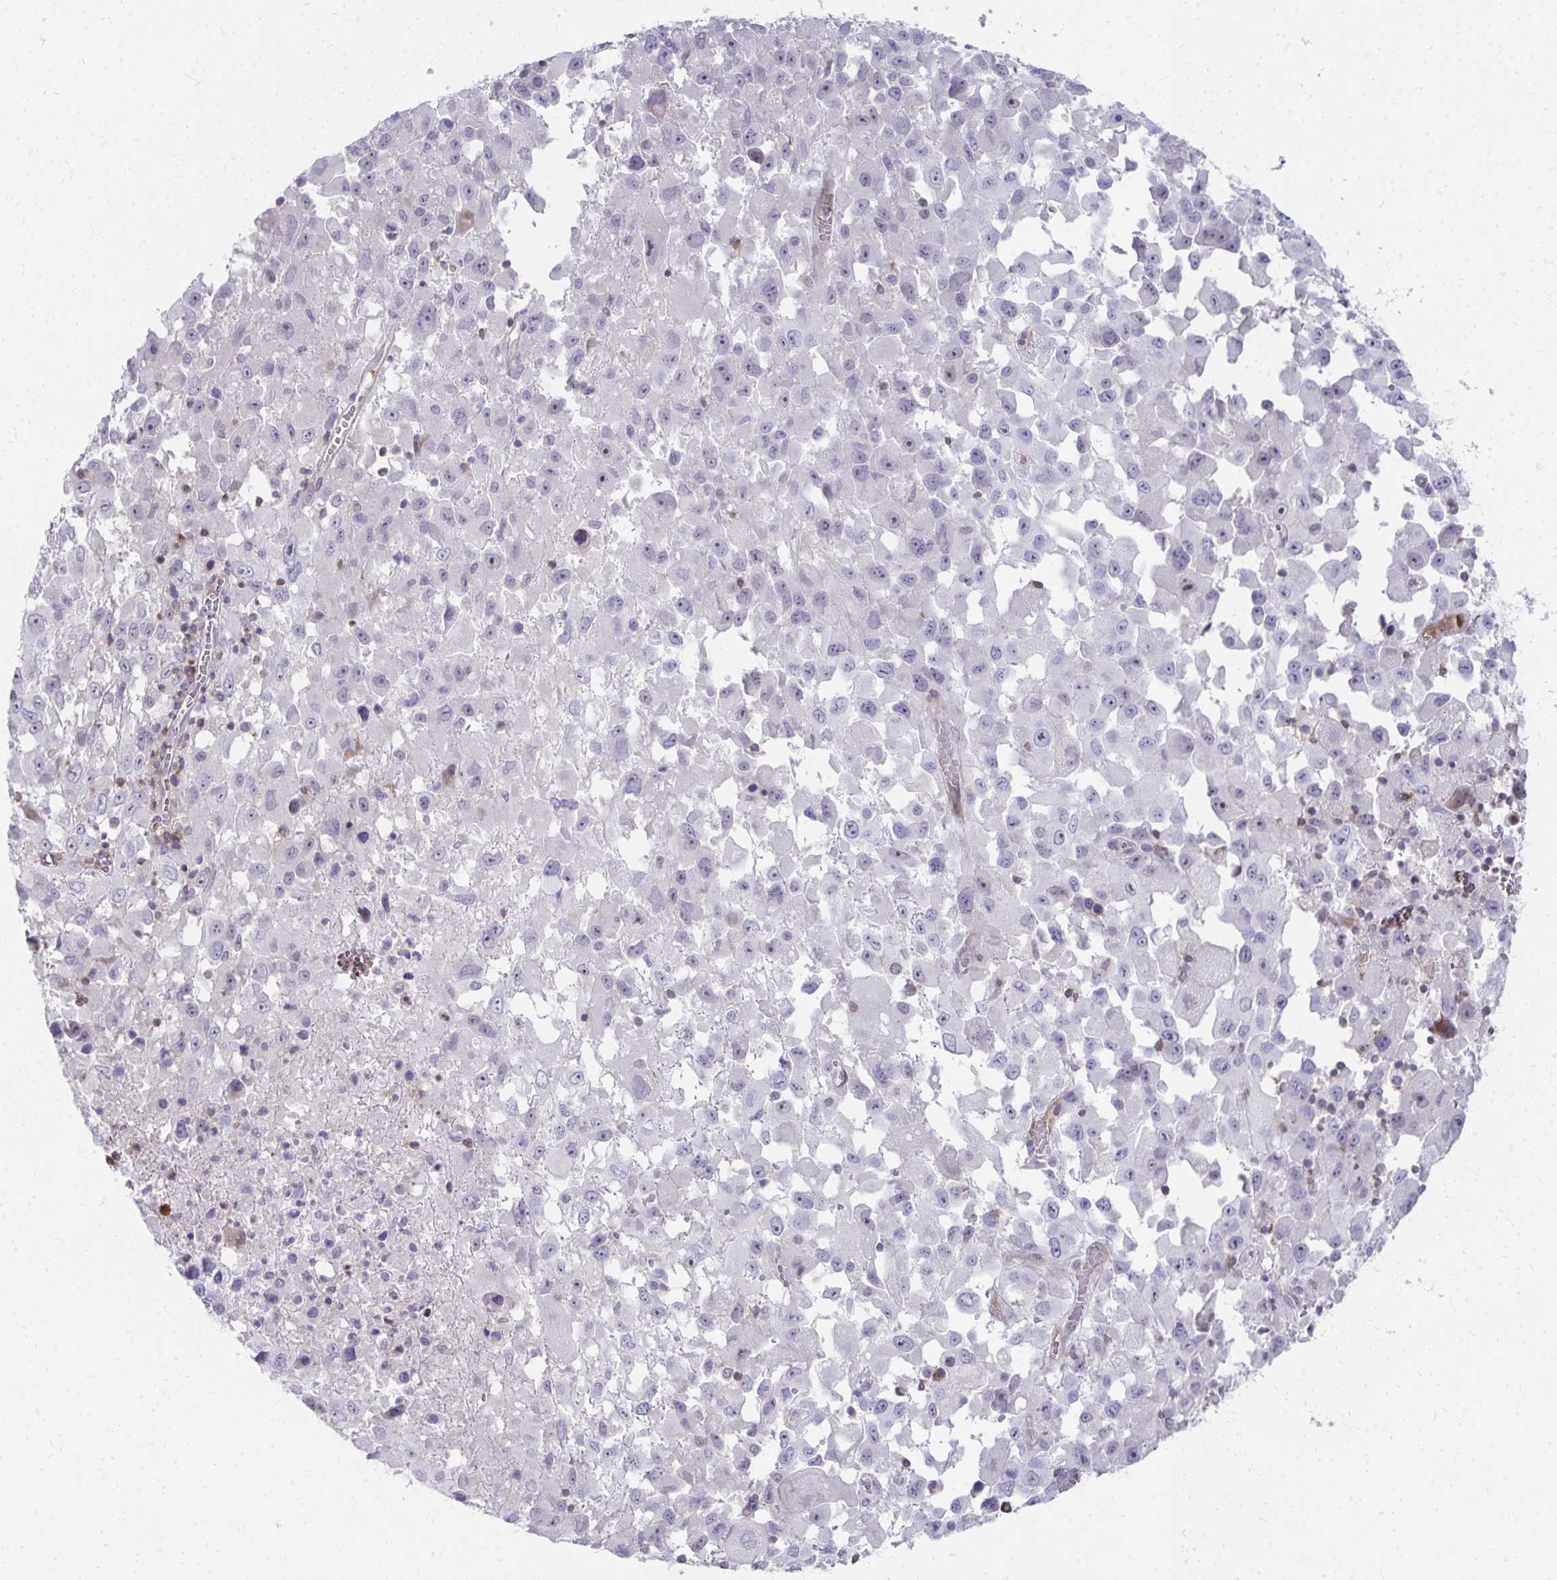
{"staining": {"intensity": "weak", "quantity": "25%-75%", "location": "nuclear"}, "tissue": "melanoma", "cell_type": "Tumor cells", "image_type": "cancer", "snomed": [{"axis": "morphology", "description": "Malignant melanoma, Metastatic site"}, {"axis": "topography", "description": "Soft tissue"}], "caption": "About 25%-75% of tumor cells in human melanoma reveal weak nuclear protein expression as visualized by brown immunohistochemical staining.", "gene": "FOXN3", "patient": {"sex": "male", "age": 50}}